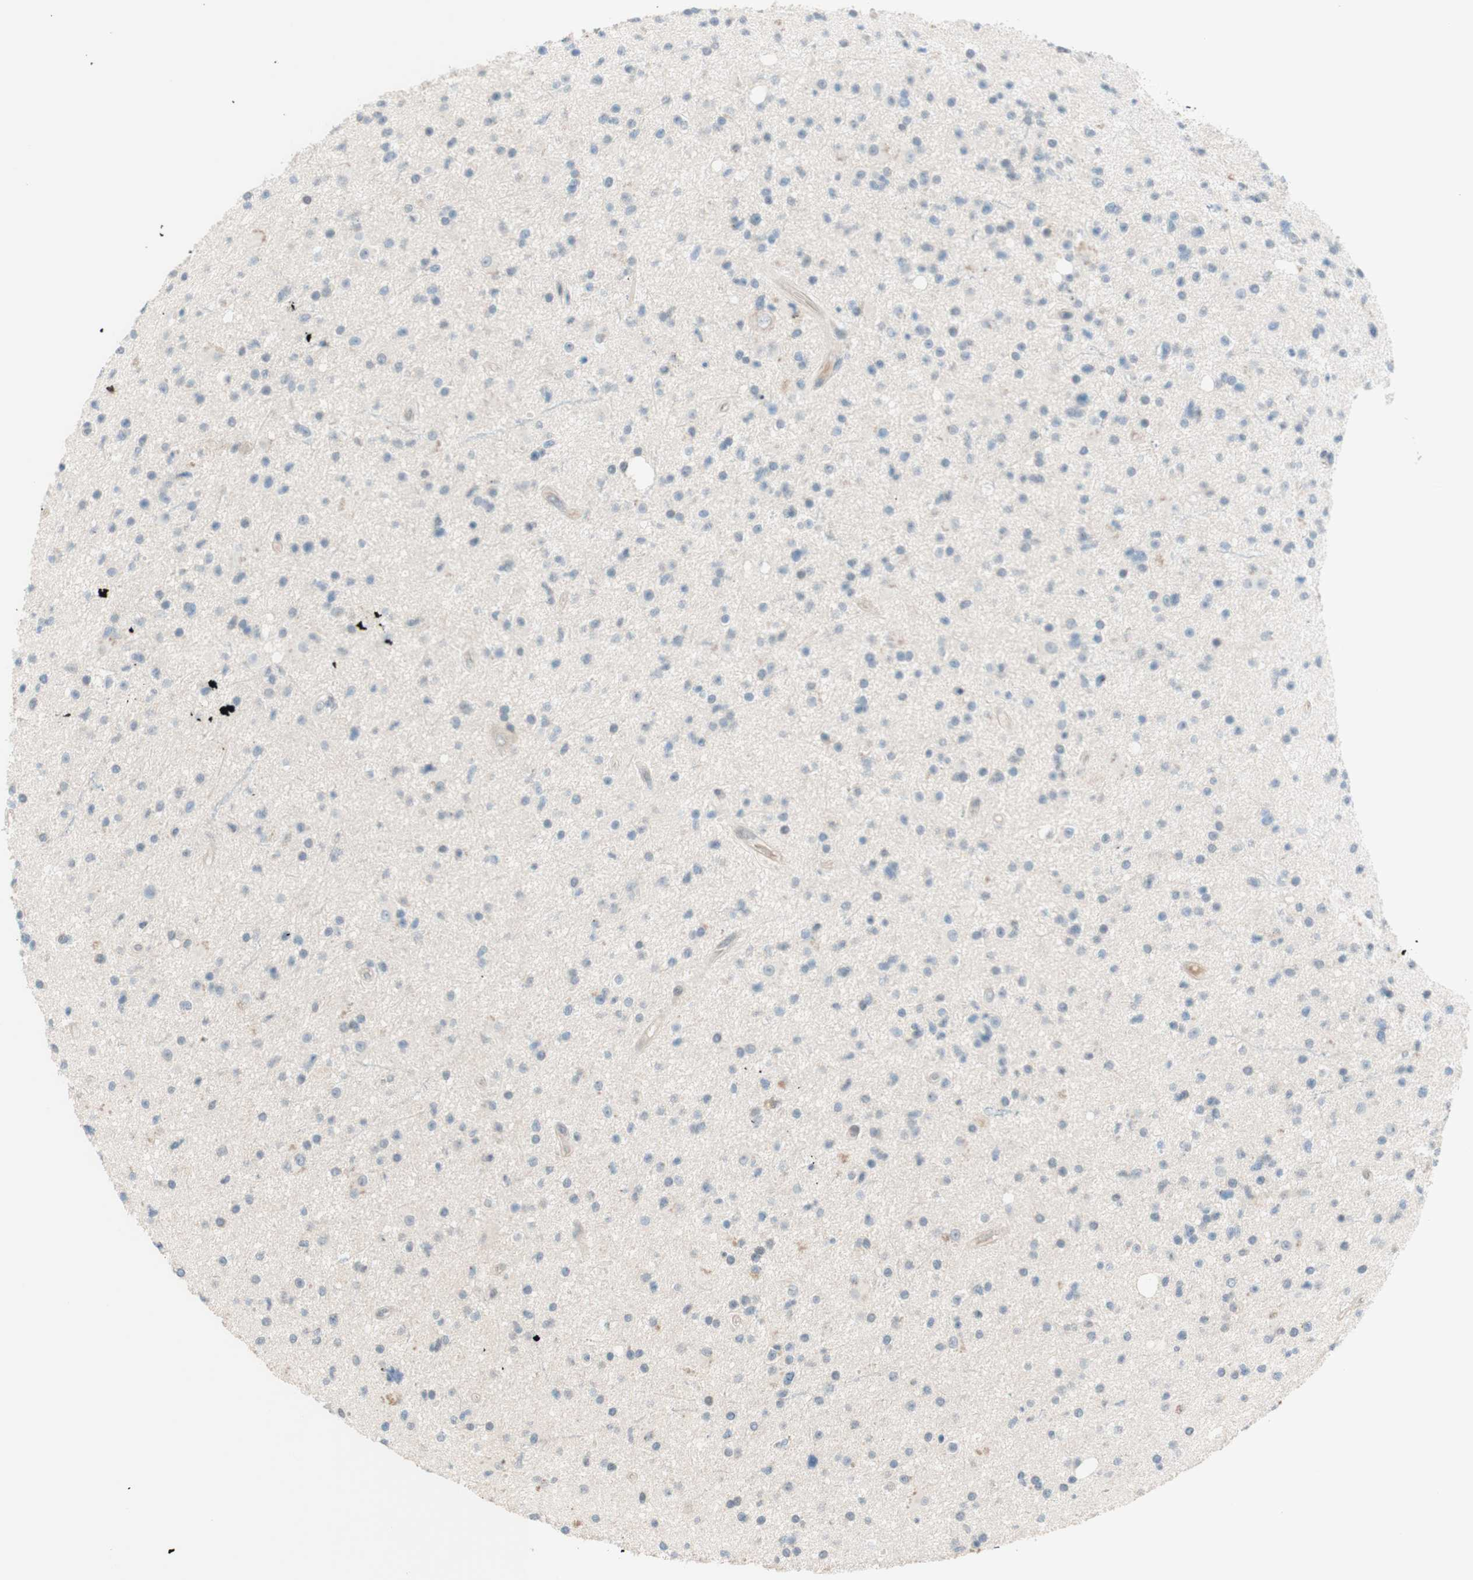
{"staining": {"intensity": "negative", "quantity": "none", "location": "none"}, "tissue": "glioma", "cell_type": "Tumor cells", "image_type": "cancer", "snomed": [{"axis": "morphology", "description": "Glioma, malignant, High grade"}, {"axis": "topography", "description": "Brain"}], "caption": "DAB immunohistochemical staining of human glioma exhibits no significant positivity in tumor cells.", "gene": "JPH1", "patient": {"sex": "male", "age": 33}}